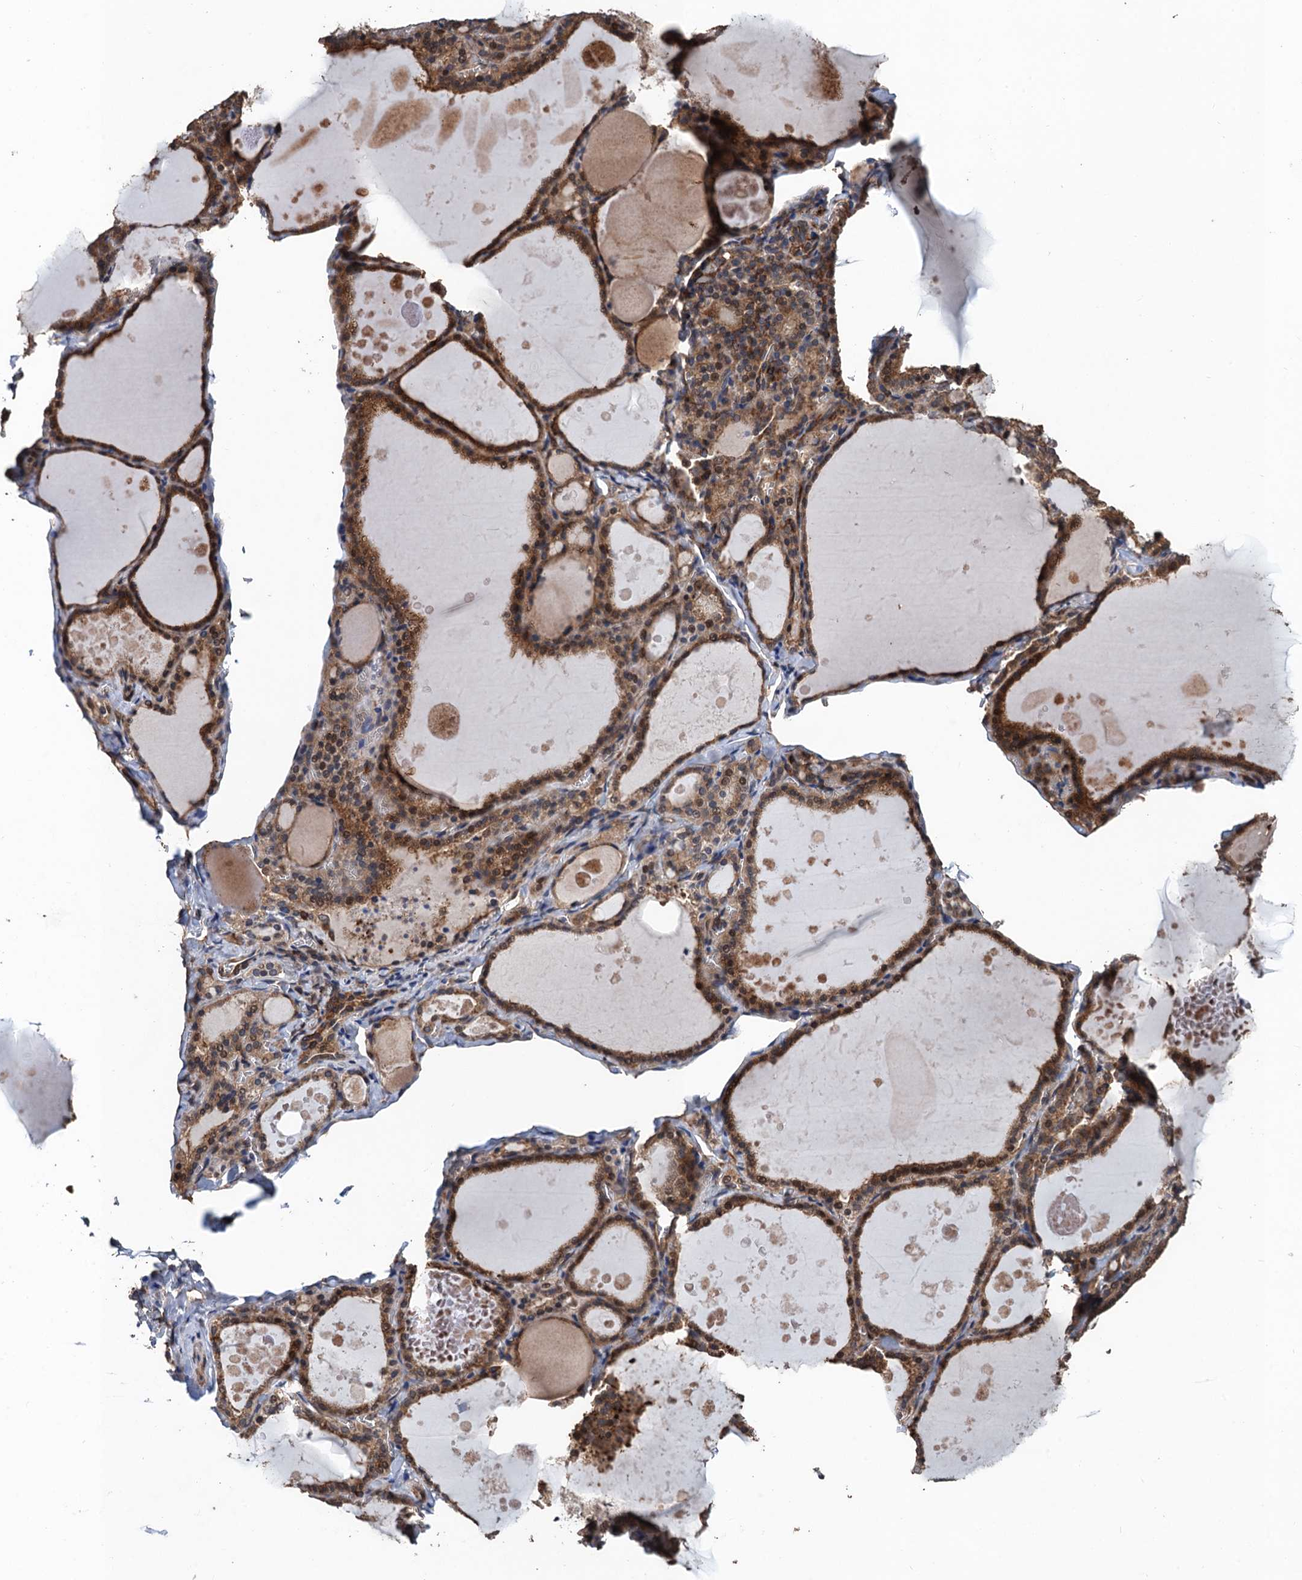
{"staining": {"intensity": "moderate", "quantity": ">75%", "location": "cytoplasmic/membranous"}, "tissue": "thyroid gland", "cell_type": "Glandular cells", "image_type": "normal", "snomed": [{"axis": "morphology", "description": "Normal tissue, NOS"}, {"axis": "topography", "description": "Thyroid gland"}], "caption": "This histopathology image exhibits immunohistochemistry (IHC) staining of unremarkable human thyroid gland, with medium moderate cytoplasmic/membranous positivity in about >75% of glandular cells.", "gene": "PPP4R1", "patient": {"sex": "male", "age": 56}}